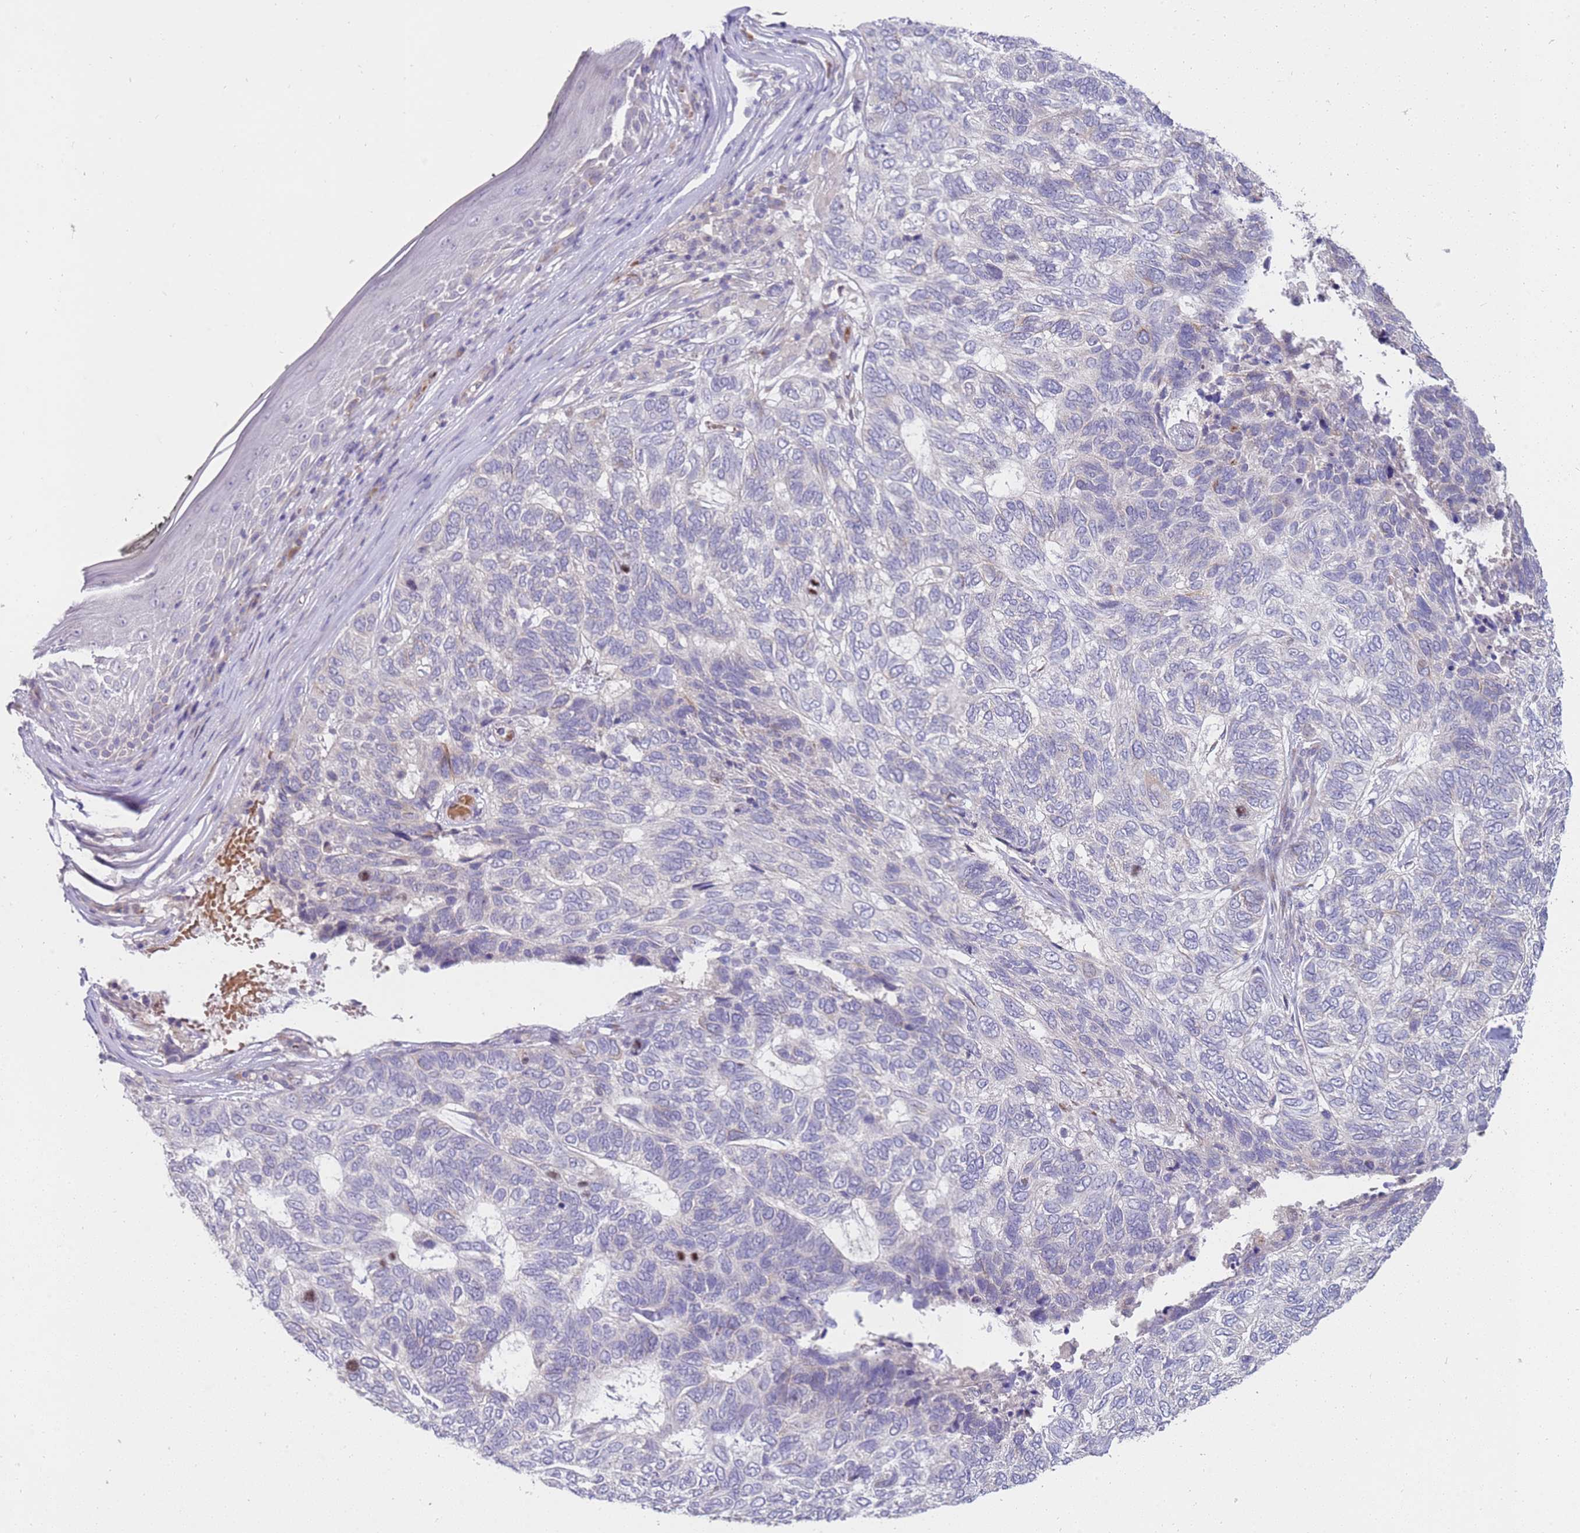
{"staining": {"intensity": "negative", "quantity": "none", "location": "none"}, "tissue": "skin cancer", "cell_type": "Tumor cells", "image_type": "cancer", "snomed": [{"axis": "morphology", "description": "Basal cell carcinoma"}, {"axis": "topography", "description": "Skin"}], "caption": "The immunohistochemistry (IHC) image has no significant positivity in tumor cells of basal cell carcinoma (skin) tissue.", "gene": "NMUR2", "patient": {"sex": "female", "age": 65}}